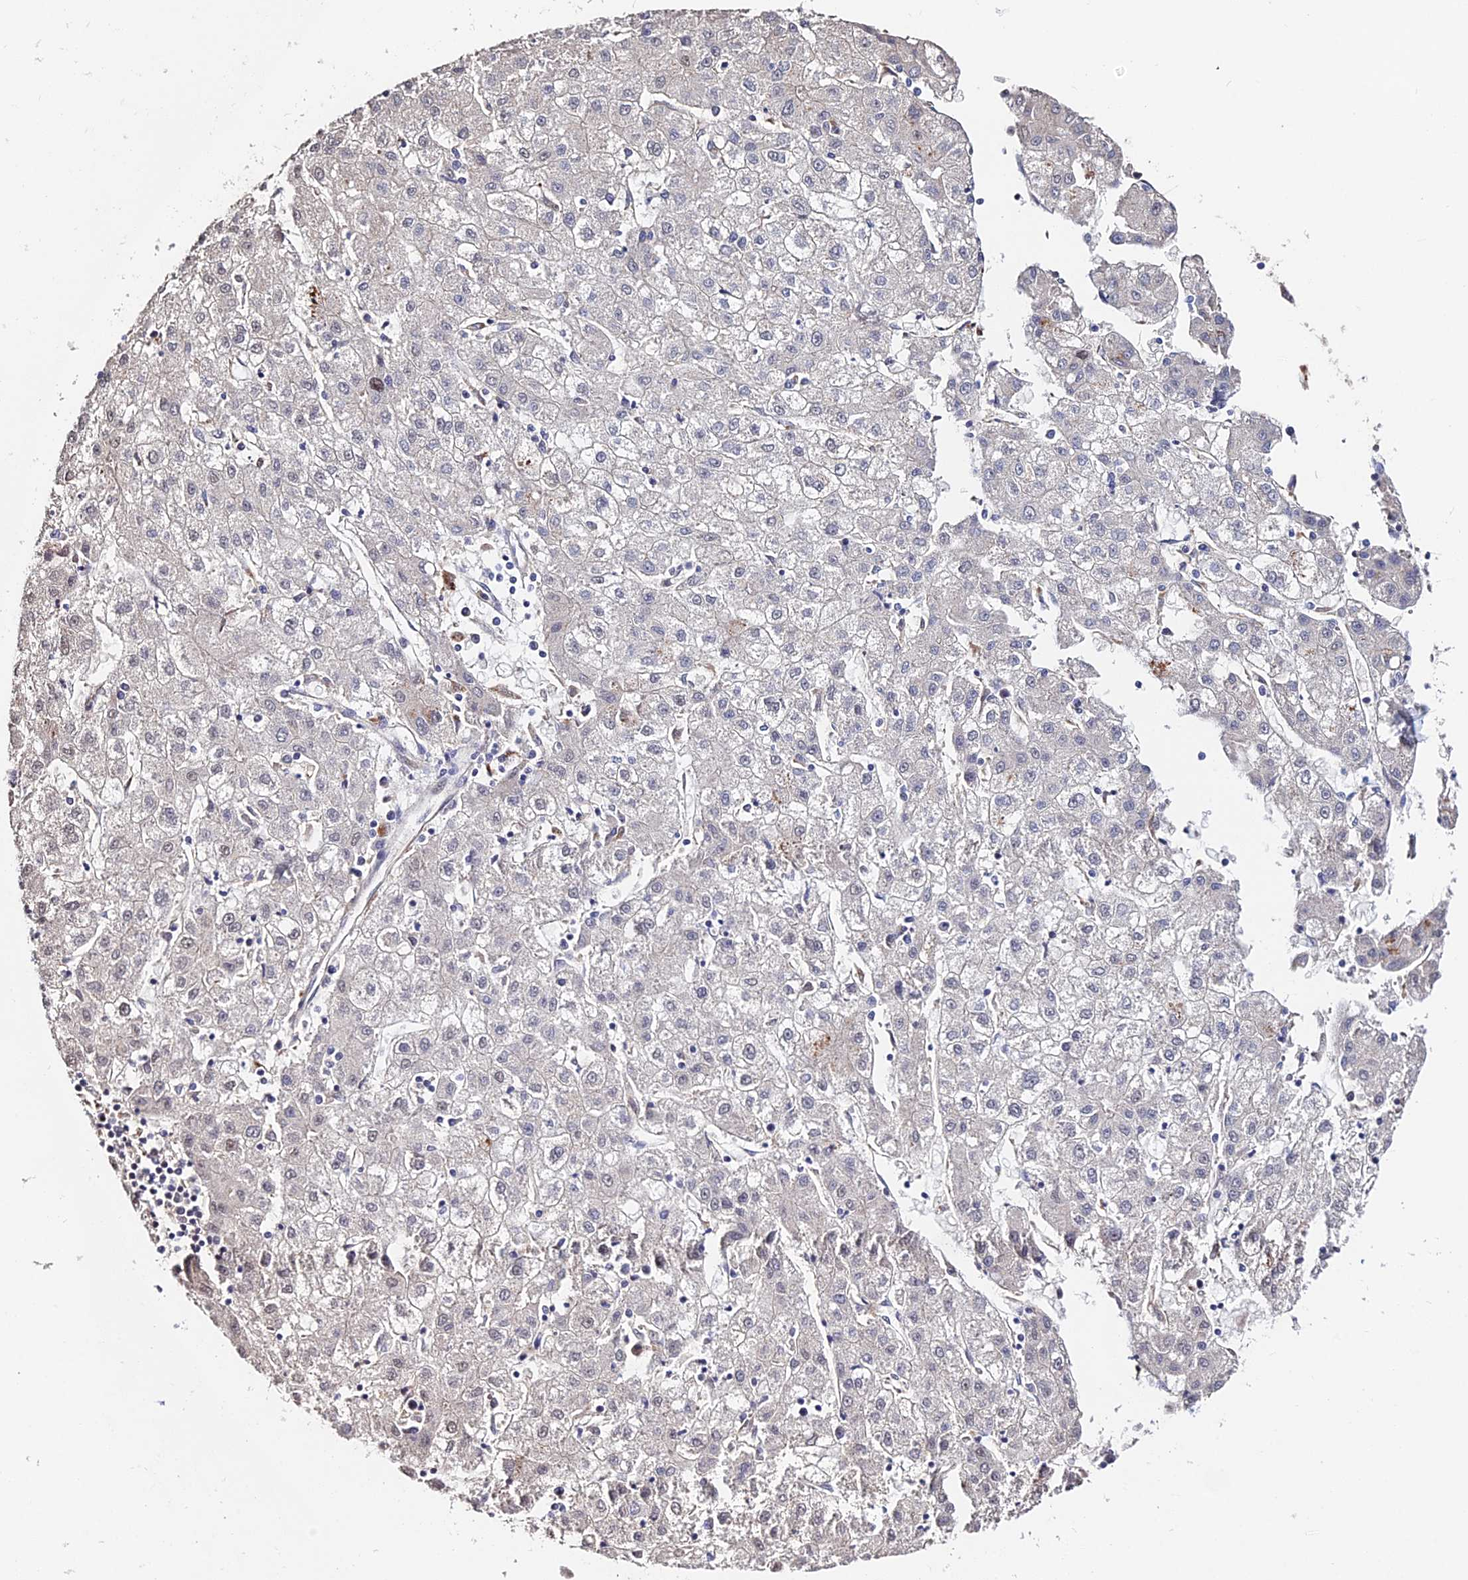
{"staining": {"intensity": "negative", "quantity": "none", "location": "none"}, "tissue": "liver cancer", "cell_type": "Tumor cells", "image_type": "cancer", "snomed": [{"axis": "morphology", "description": "Carcinoma, Hepatocellular, NOS"}, {"axis": "topography", "description": "Liver"}], "caption": "Immunohistochemical staining of liver cancer exhibits no significant staining in tumor cells.", "gene": "ACTR5", "patient": {"sex": "male", "age": 72}}